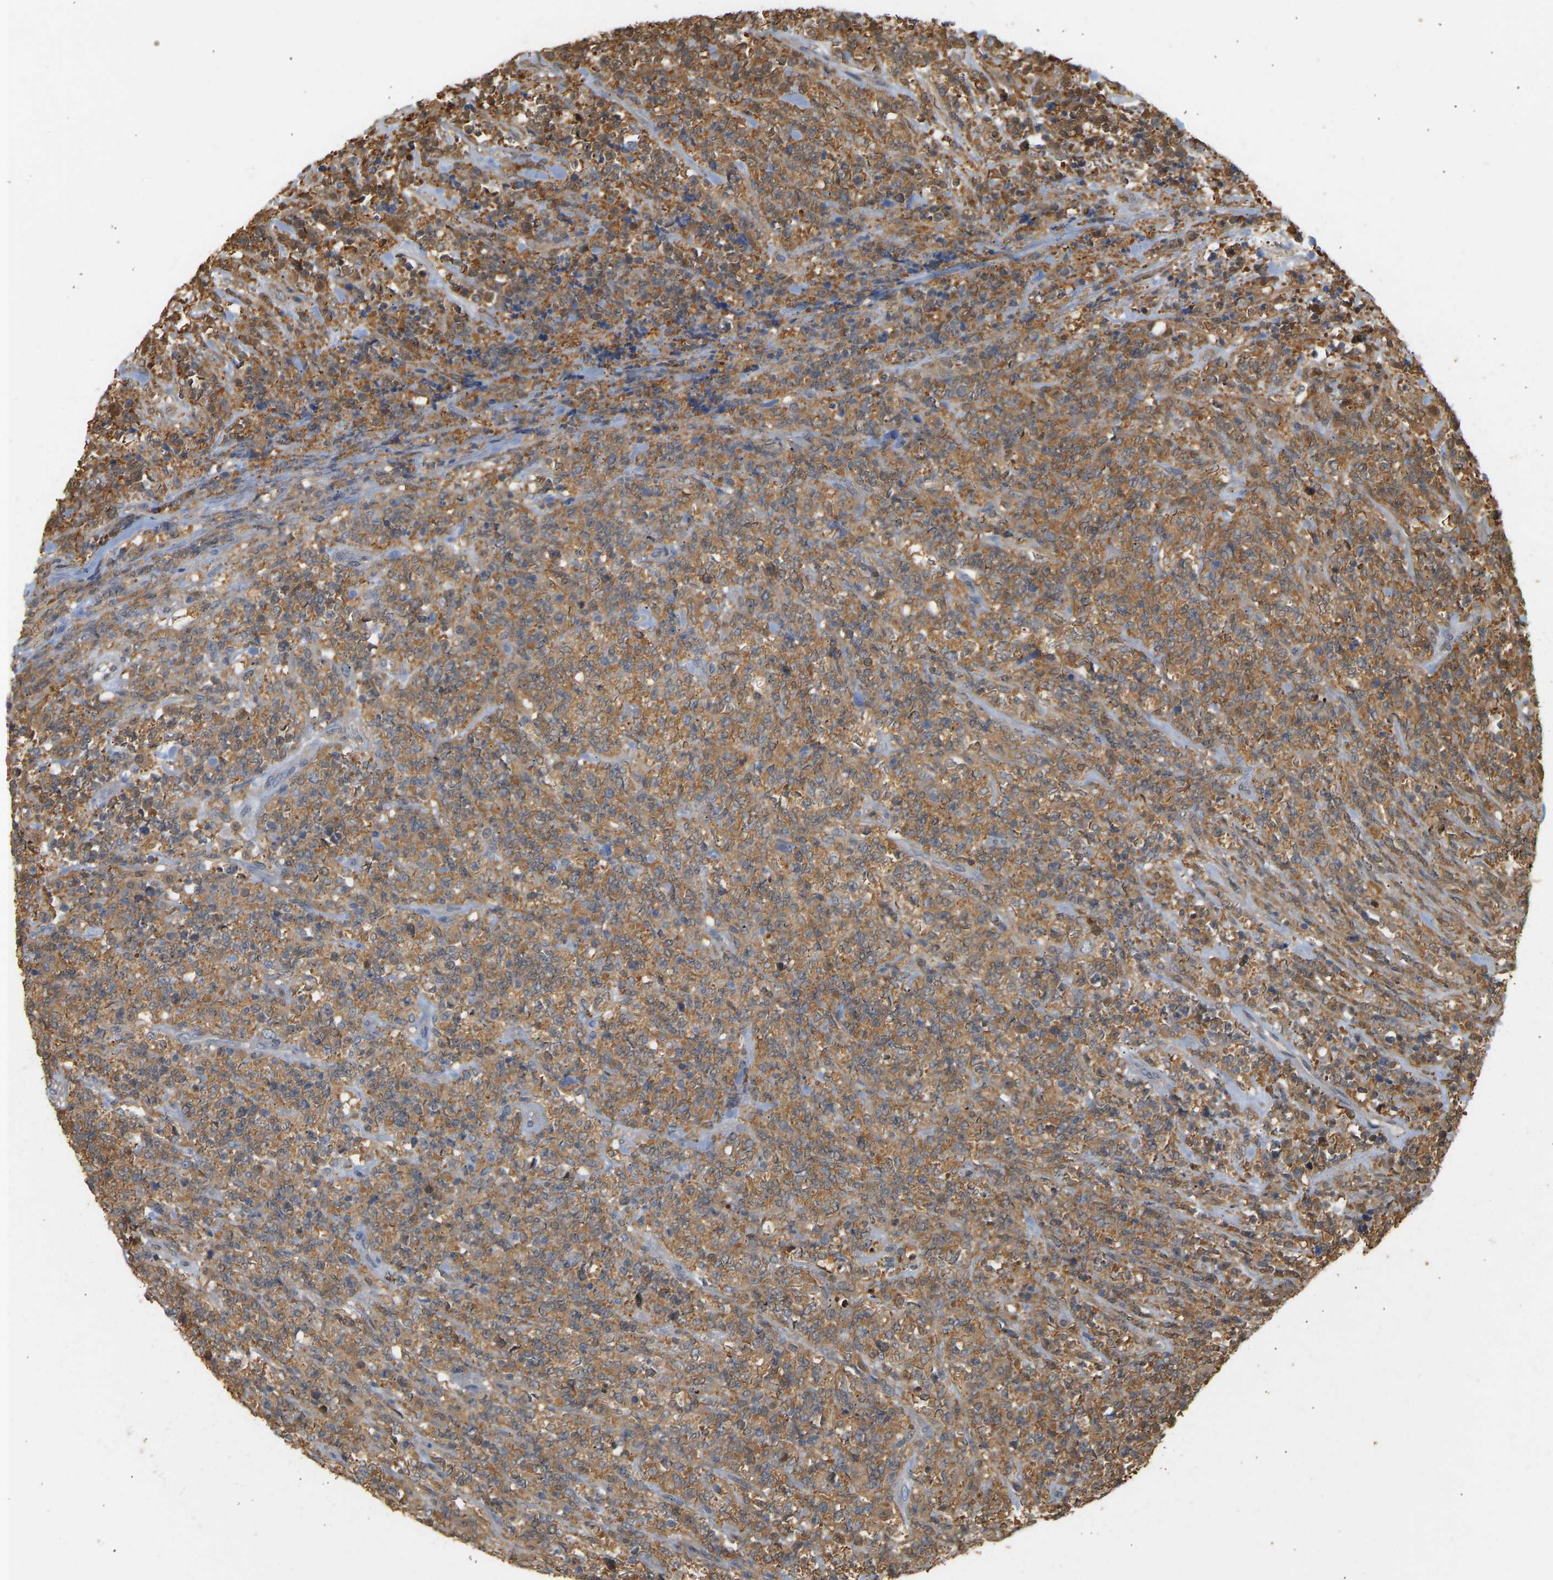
{"staining": {"intensity": "moderate", "quantity": ">75%", "location": "cytoplasmic/membranous"}, "tissue": "lymphoma", "cell_type": "Tumor cells", "image_type": "cancer", "snomed": [{"axis": "morphology", "description": "Malignant lymphoma, non-Hodgkin's type, High grade"}, {"axis": "topography", "description": "Soft tissue"}], "caption": "This is an image of immunohistochemistry staining of lymphoma, which shows moderate expression in the cytoplasmic/membranous of tumor cells.", "gene": "ENO1", "patient": {"sex": "male", "age": 18}}